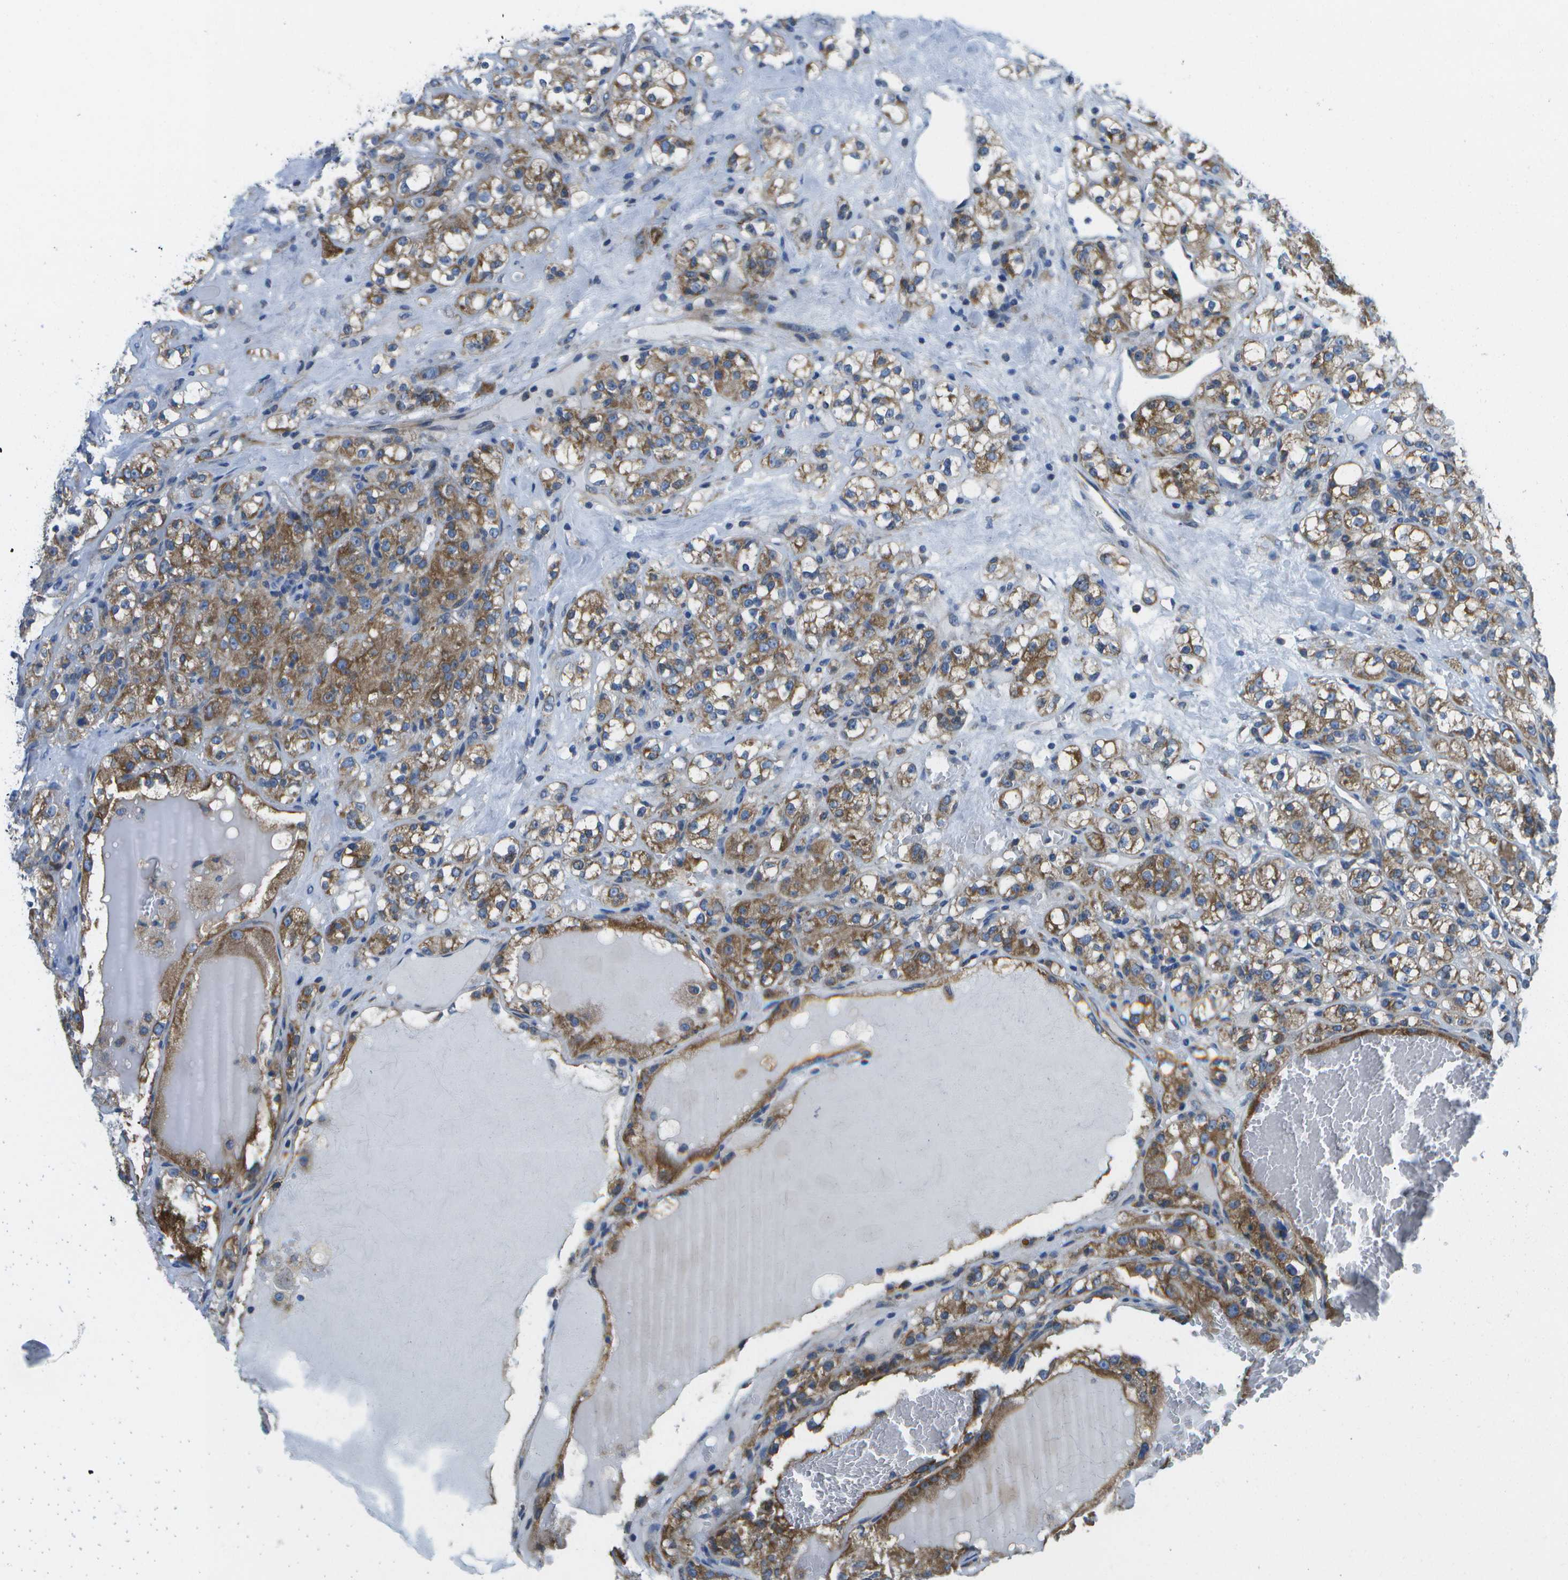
{"staining": {"intensity": "moderate", "quantity": ">75%", "location": "cytoplasmic/membranous"}, "tissue": "renal cancer", "cell_type": "Tumor cells", "image_type": "cancer", "snomed": [{"axis": "morphology", "description": "Normal tissue, NOS"}, {"axis": "morphology", "description": "Adenocarcinoma, NOS"}, {"axis": "topography", "description": "Kidney"}], "caption": "Renal cancer (adenocarcinoma) stained with a brown dye reveals moderate cytoplasmic/membranous positive positivity in approximately >75% of tumor cells.", "gene": "GDF5", "patient": {"sex": "male", "age": 61}}